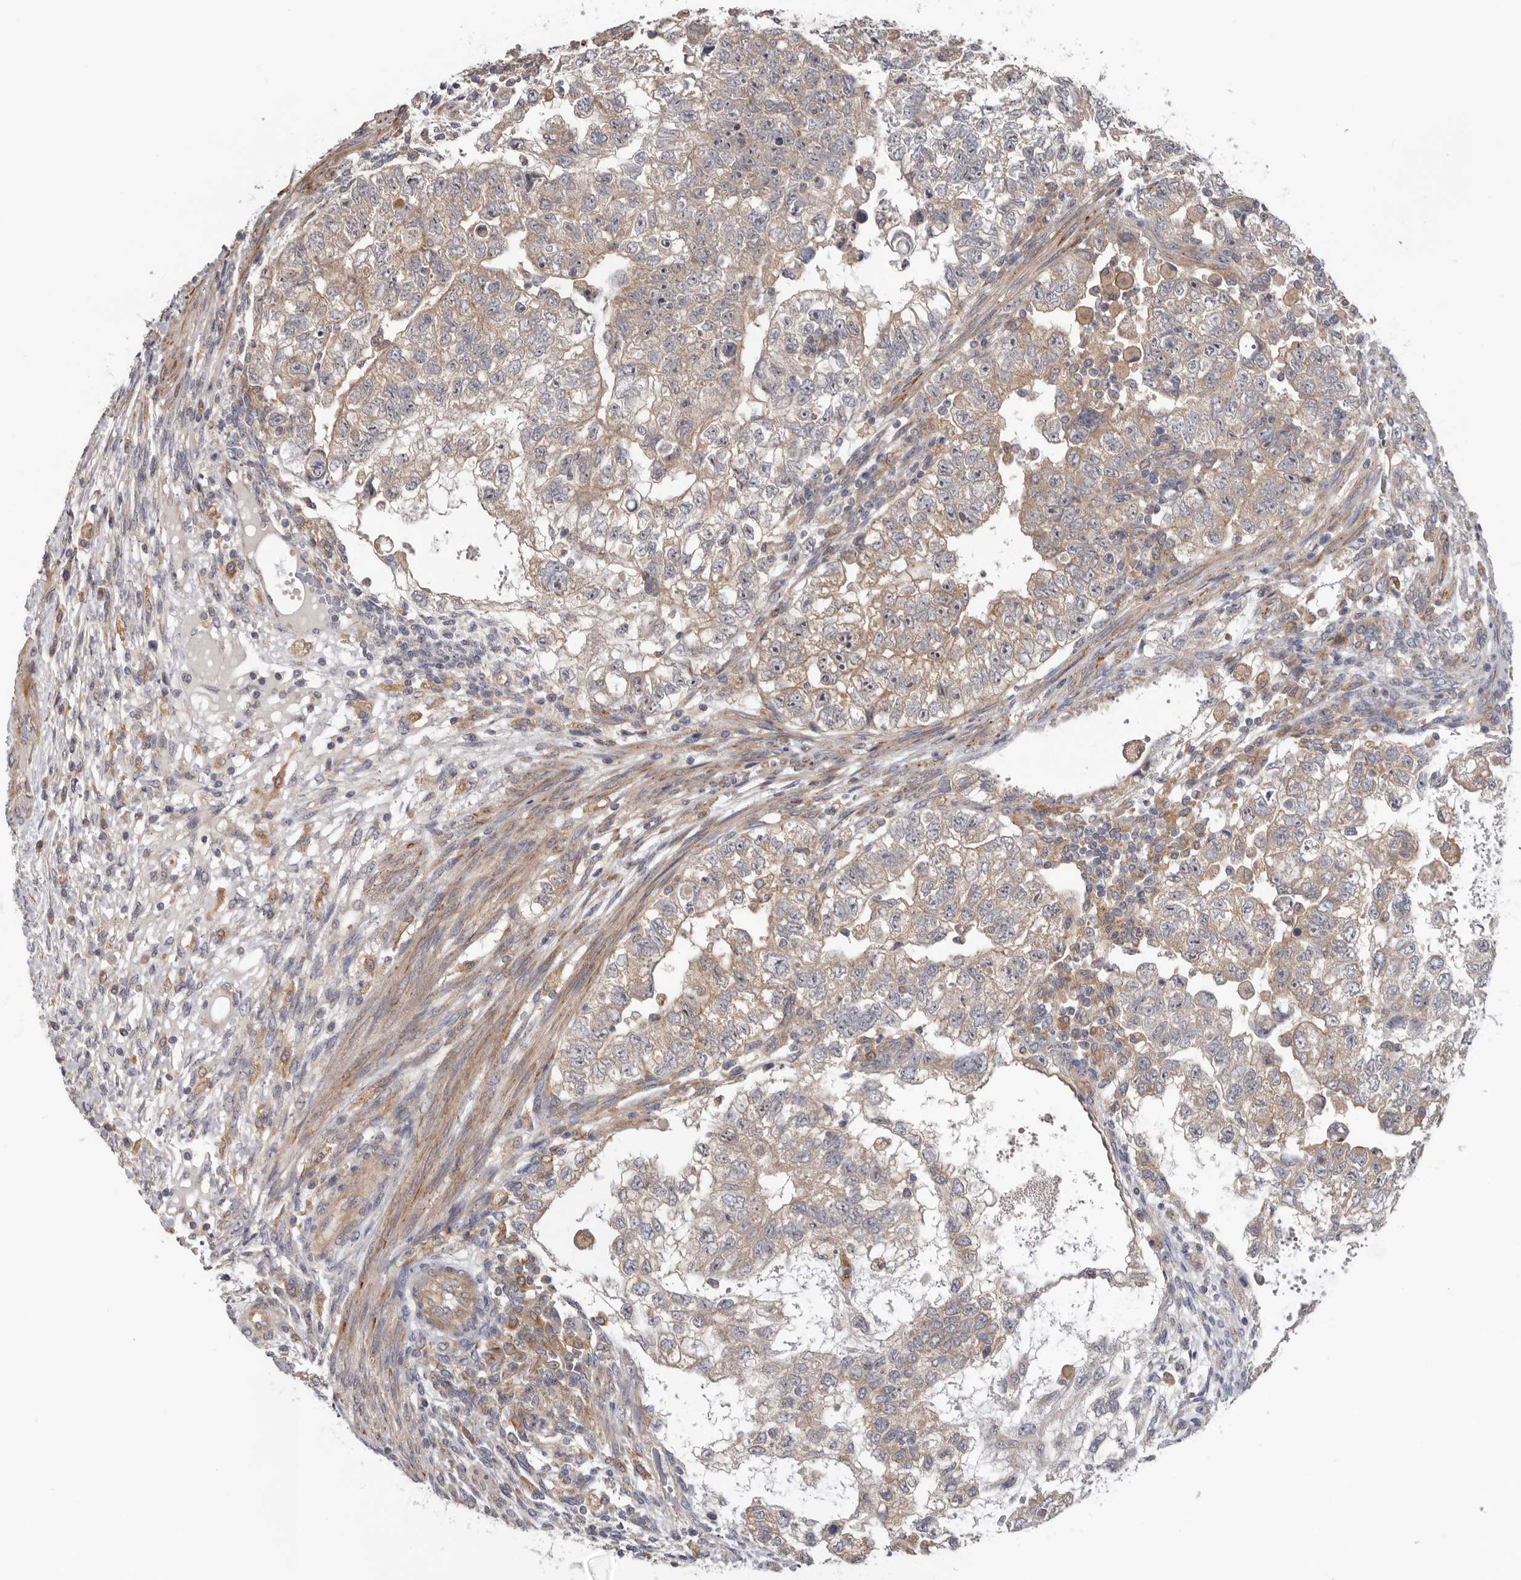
{"staining": {"intensity": "weak", "quantity": "25%-75%", "location": "cytoplasmic/membranous"}, "tissue": "testis cancer", "cell_type": "Tumor cells", "image_type": "cancer", "snomed": [{"axis": "morphology", "description": "Carcinoma, Embryonal, NOS"}, {"axis": "topography", "description": "Testis"}], "caption": "An immunohistochemistry histopathology image of neoplastic tissue is shown. Protein staining in brown shows weak cytoplasmic/membranous positivity in testis embryonal carcinoma within tumor cells.", "gene": "HINT3", "patient": {"sex": "male", "age": 37}}